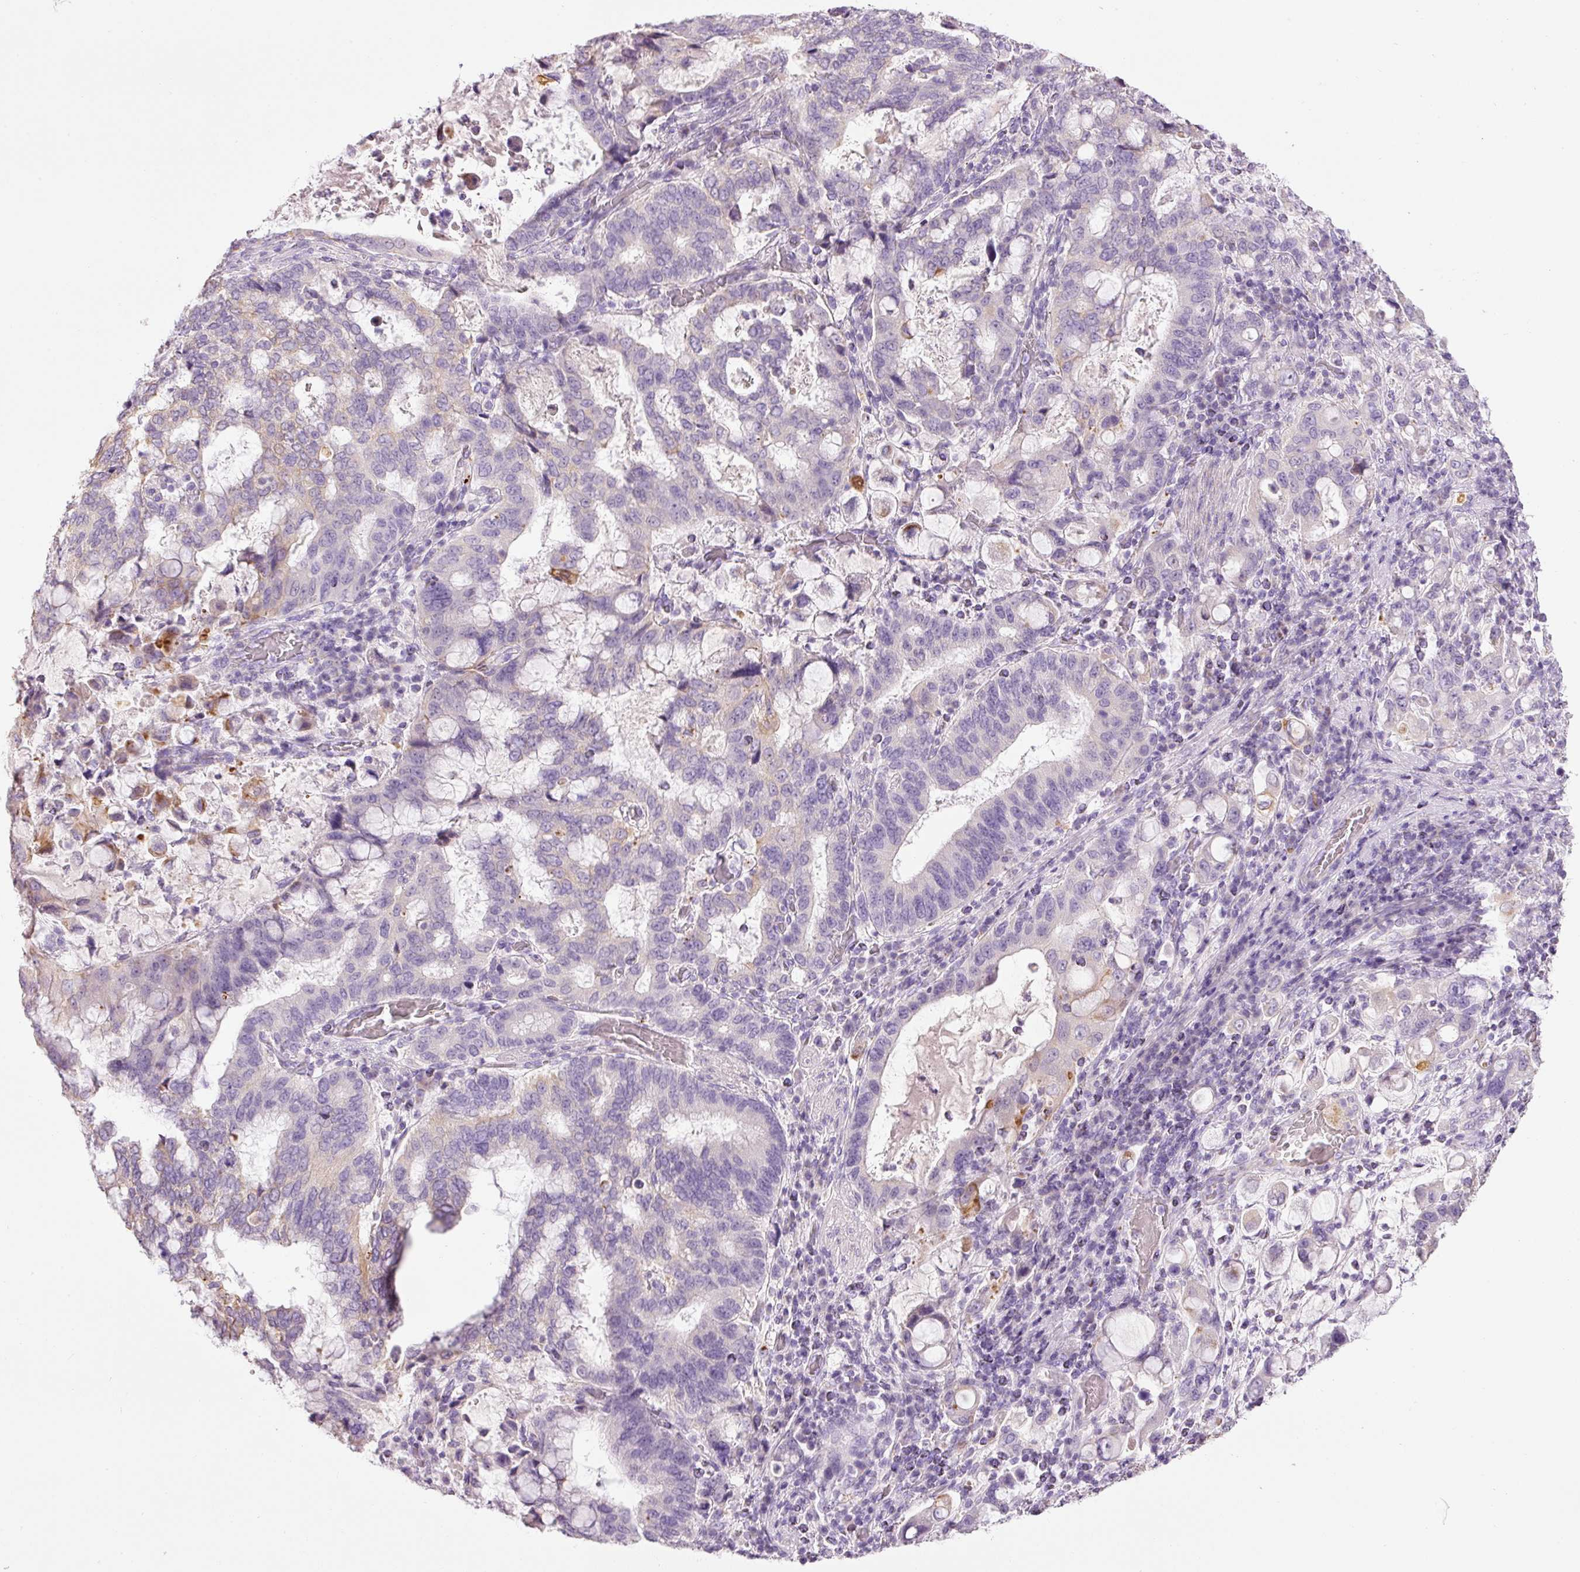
{"staining": {"intensity": "negative", "quantity": "none", "location": "none"}, "tissue": "stomach cancer", "cell_type": "Tumor cells", "image_type": "cancer", "snomed": [{"axis": "morphology", "description": "Adenocarcinoma, NOS"}, {"axis": "topography", "description": "Stomach, upper"}, {"axis": "topography", "description": "Stomach"}], "caption": "A high-resolution histopathology image shows IHC staining of stomach adenocarcinoma, which reveals no significant staining in tumor cells.", "gene": "CARD16", "patient": {"sex": "male", "age": 62}}